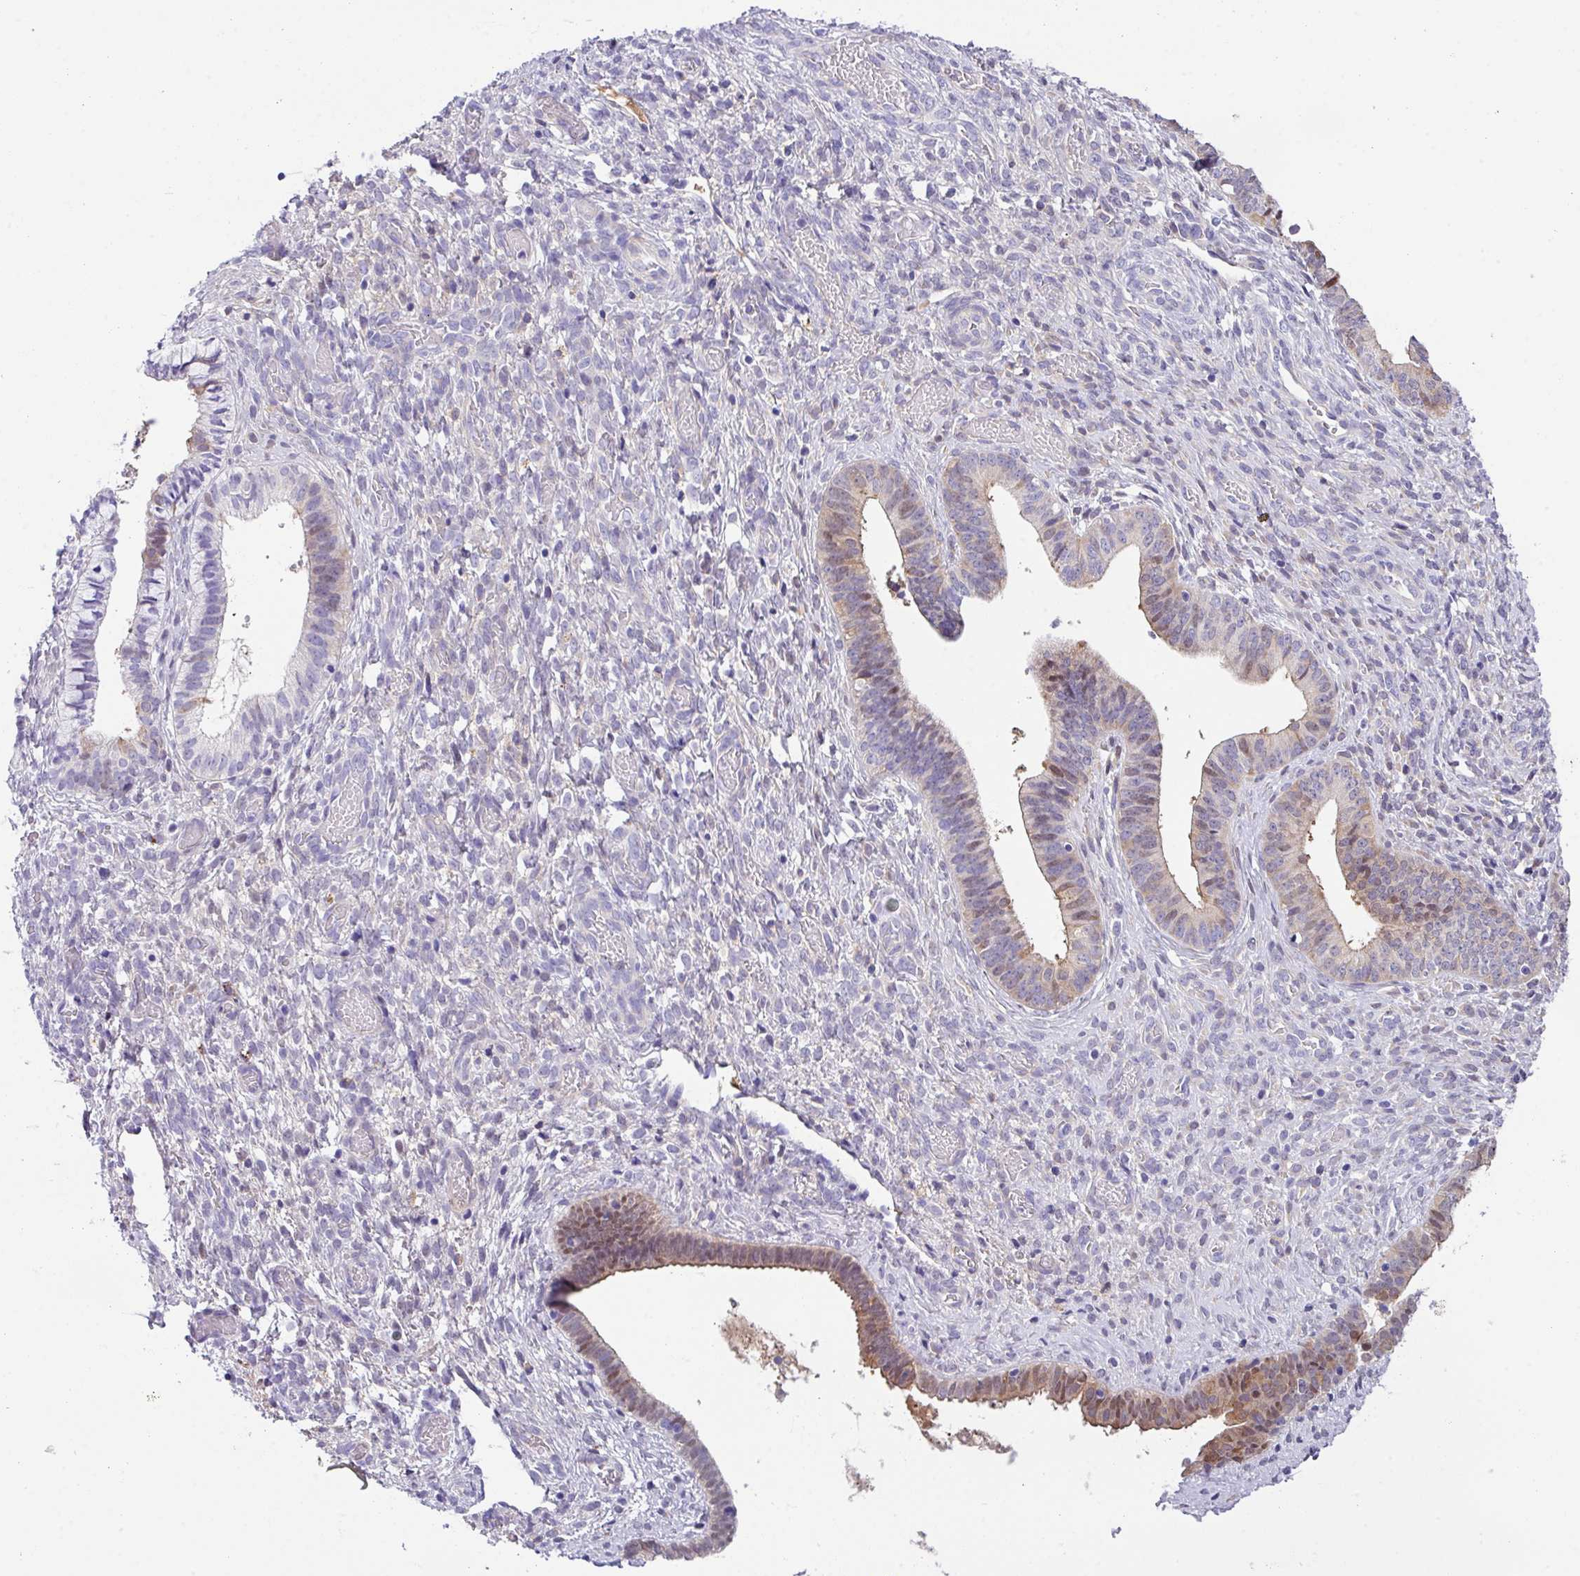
{"staining": {"intensity": "moderate", "quantity": "<25%", "location": "cytoplasmic/membranous,nuclear"}, "tissue": "cervical cancer", "cell_type": "Tumor cells", "image_type": "cancer", "snomed": [{"axis": "morphology", "description": "Squamous cell carcinoma, NOS"}, {"axis": "topography", "description": "Cervix"}], "caption": "This photomicrograph demonstrates IHC staining of cervical squamous cell carcinoma, with low moderate cytoplasmic/membranous and nuclear staining in about <25% of tumor cells.", "gene": "DNAL1", "patient": {"sex": "female", "age": 59}}